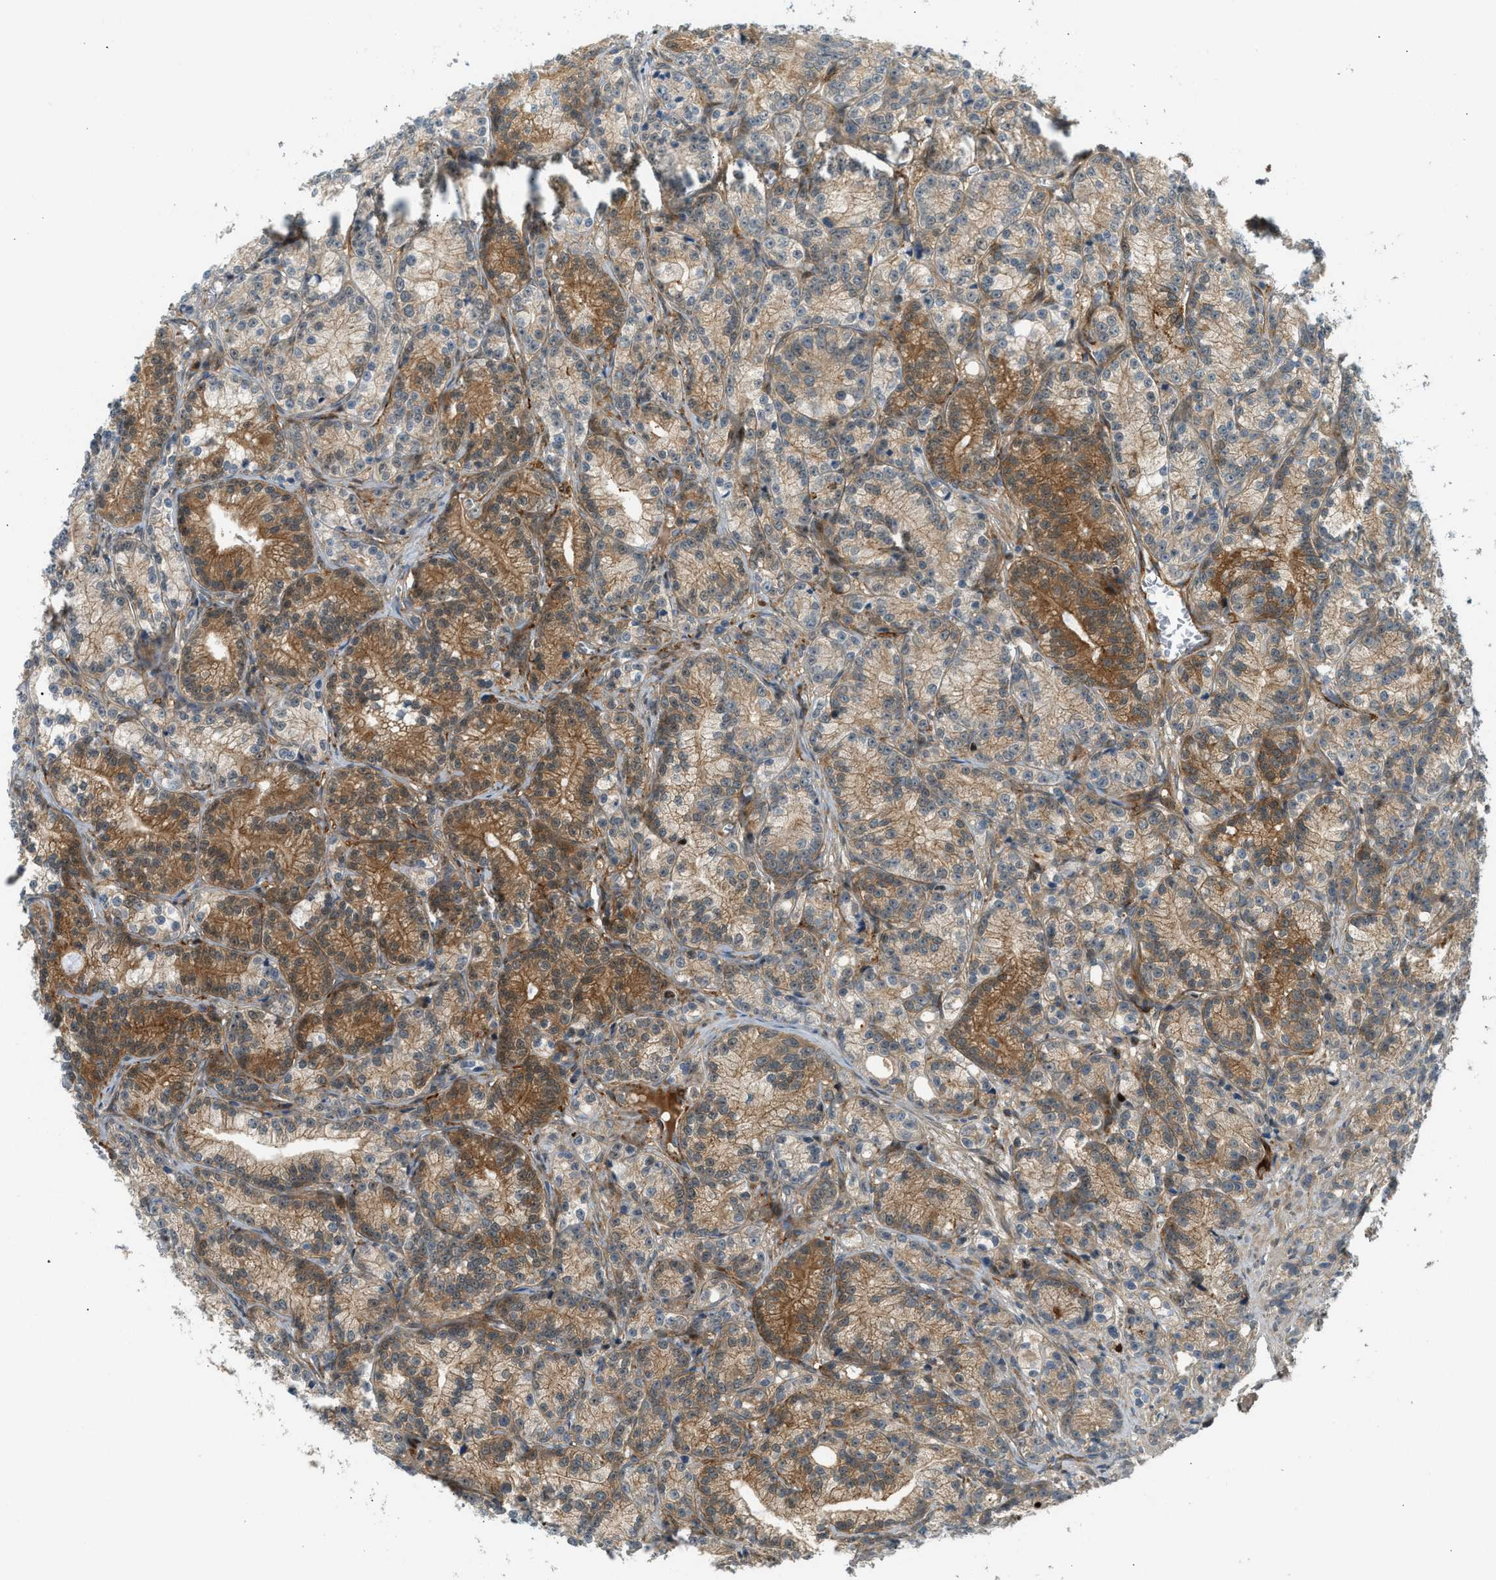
{"staining": {"intensity": "moderate", "quantity": ">75%", "location": "cytoplasmic/membranous"}, "tissue": "prostate cancer", "cell_type": "Tumor cells", "image_type": "cancer", "snomed": [{"axis": "morphology", "description": "Adenocarcinoma, Low grade"}, {"axis": "topography", "description": "Prostate"}], "caption": "Protein expression analysis of human prostate cancer reveals moderate cytoplasmic/membranous positivity in approximately >75% of tumor cells.", "gene": "EDNRA", "patient": {"sex": "male", "age": 89}}